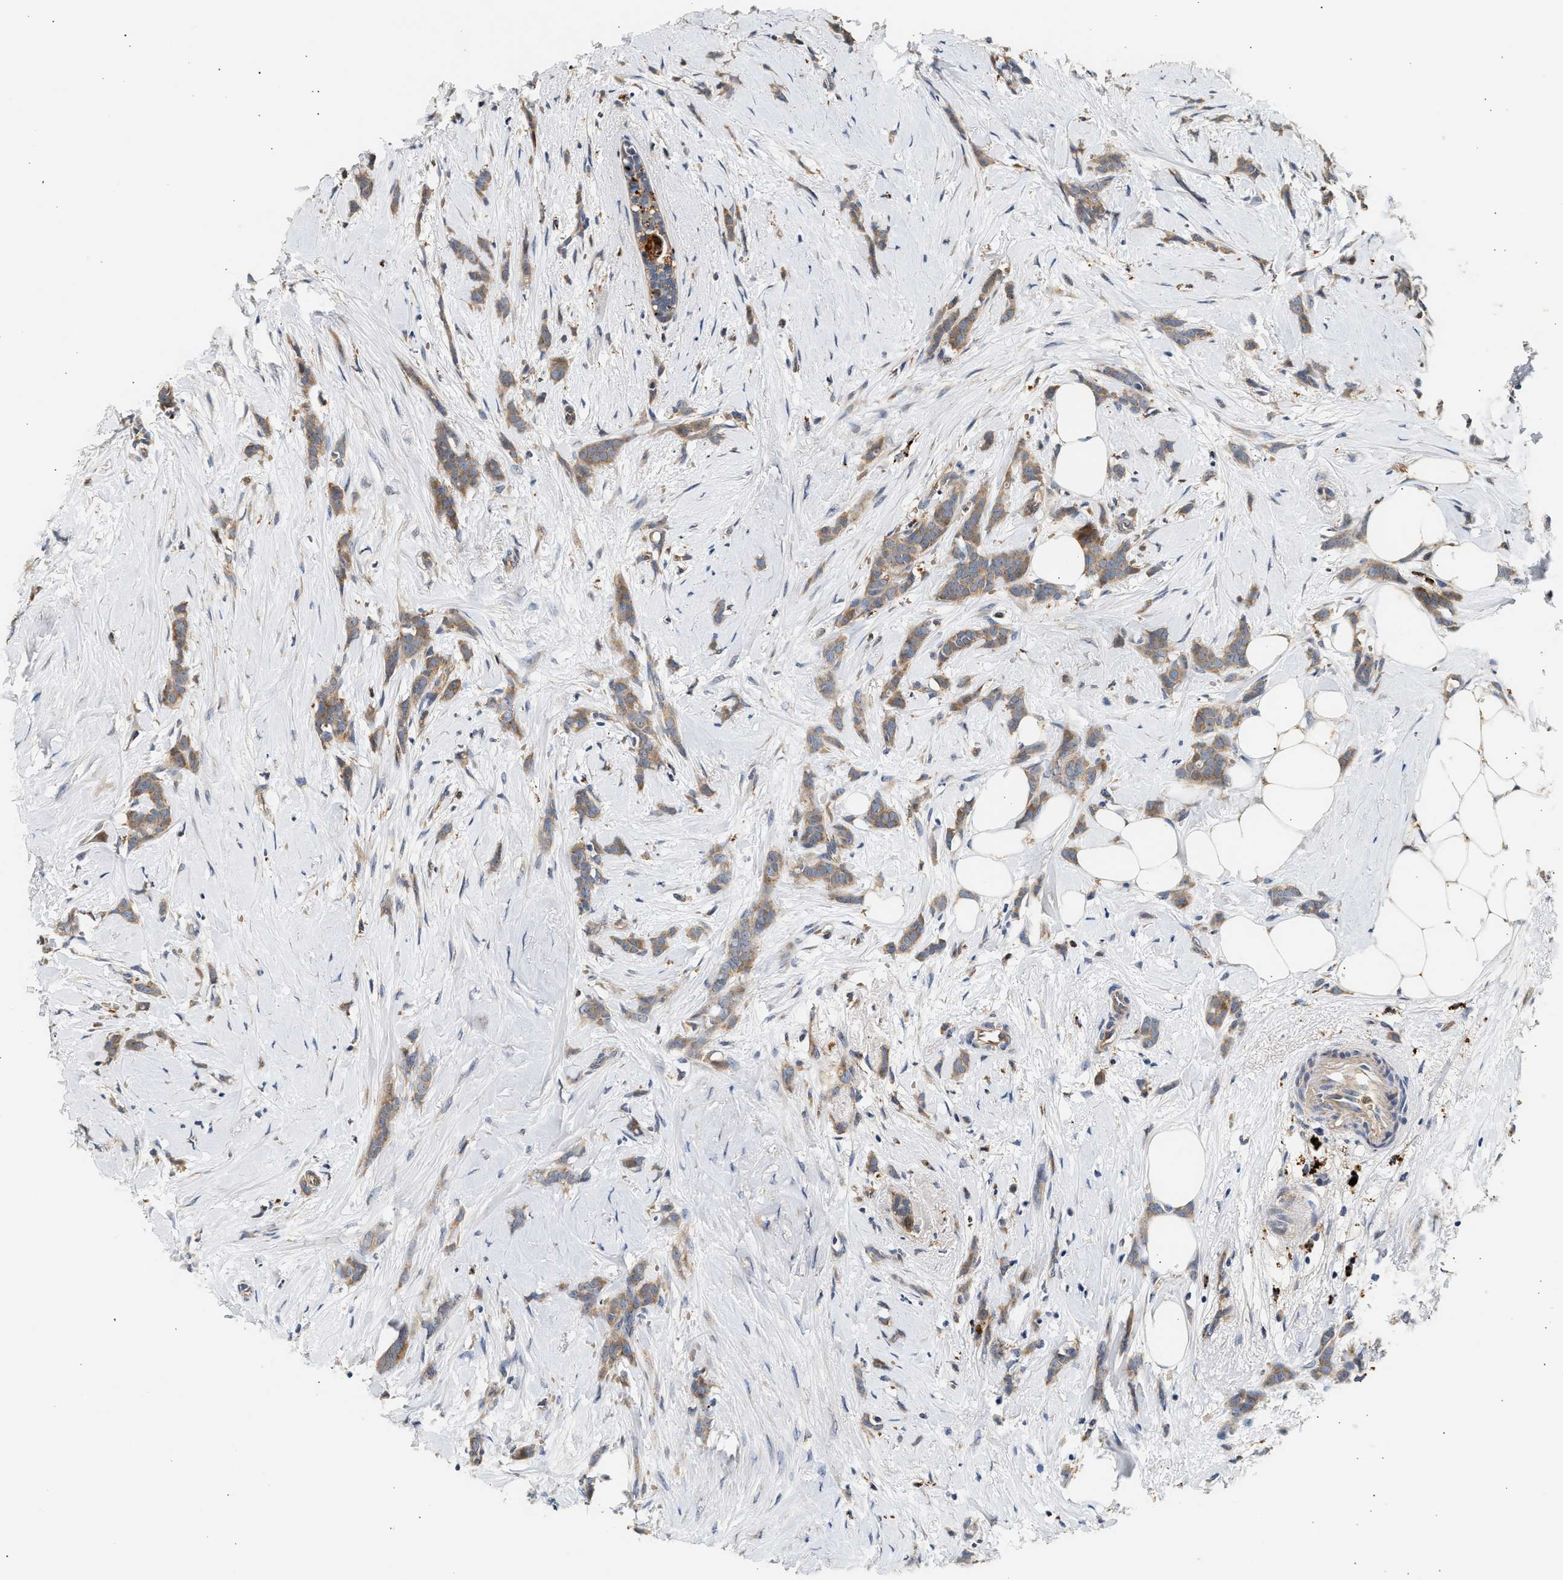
{"staining": {"intensity": "moderate", "quantity": ">75%", "location": "cytoplasmic/membranous"}, "tissue": "breast cancer", "cell_type": "Tumor cells", "image_type": "cancer", "snomed": [{"axis": "morphology", "description": "Lobular carcinoma, in situ"}, {"axis": "morphology", "description": "Lobular carcinoma"}, {"axis": "topography", "description": "Breast"}], "caption": "Breast cancer (lobular carcinoma) stained for a protein (brown) exhibits moderate cytoplasmic/membranous positive expression in approximately >75% of tumor cells.", "gene": "PLD3", "patient": {"sex": "female", "age": 41}}